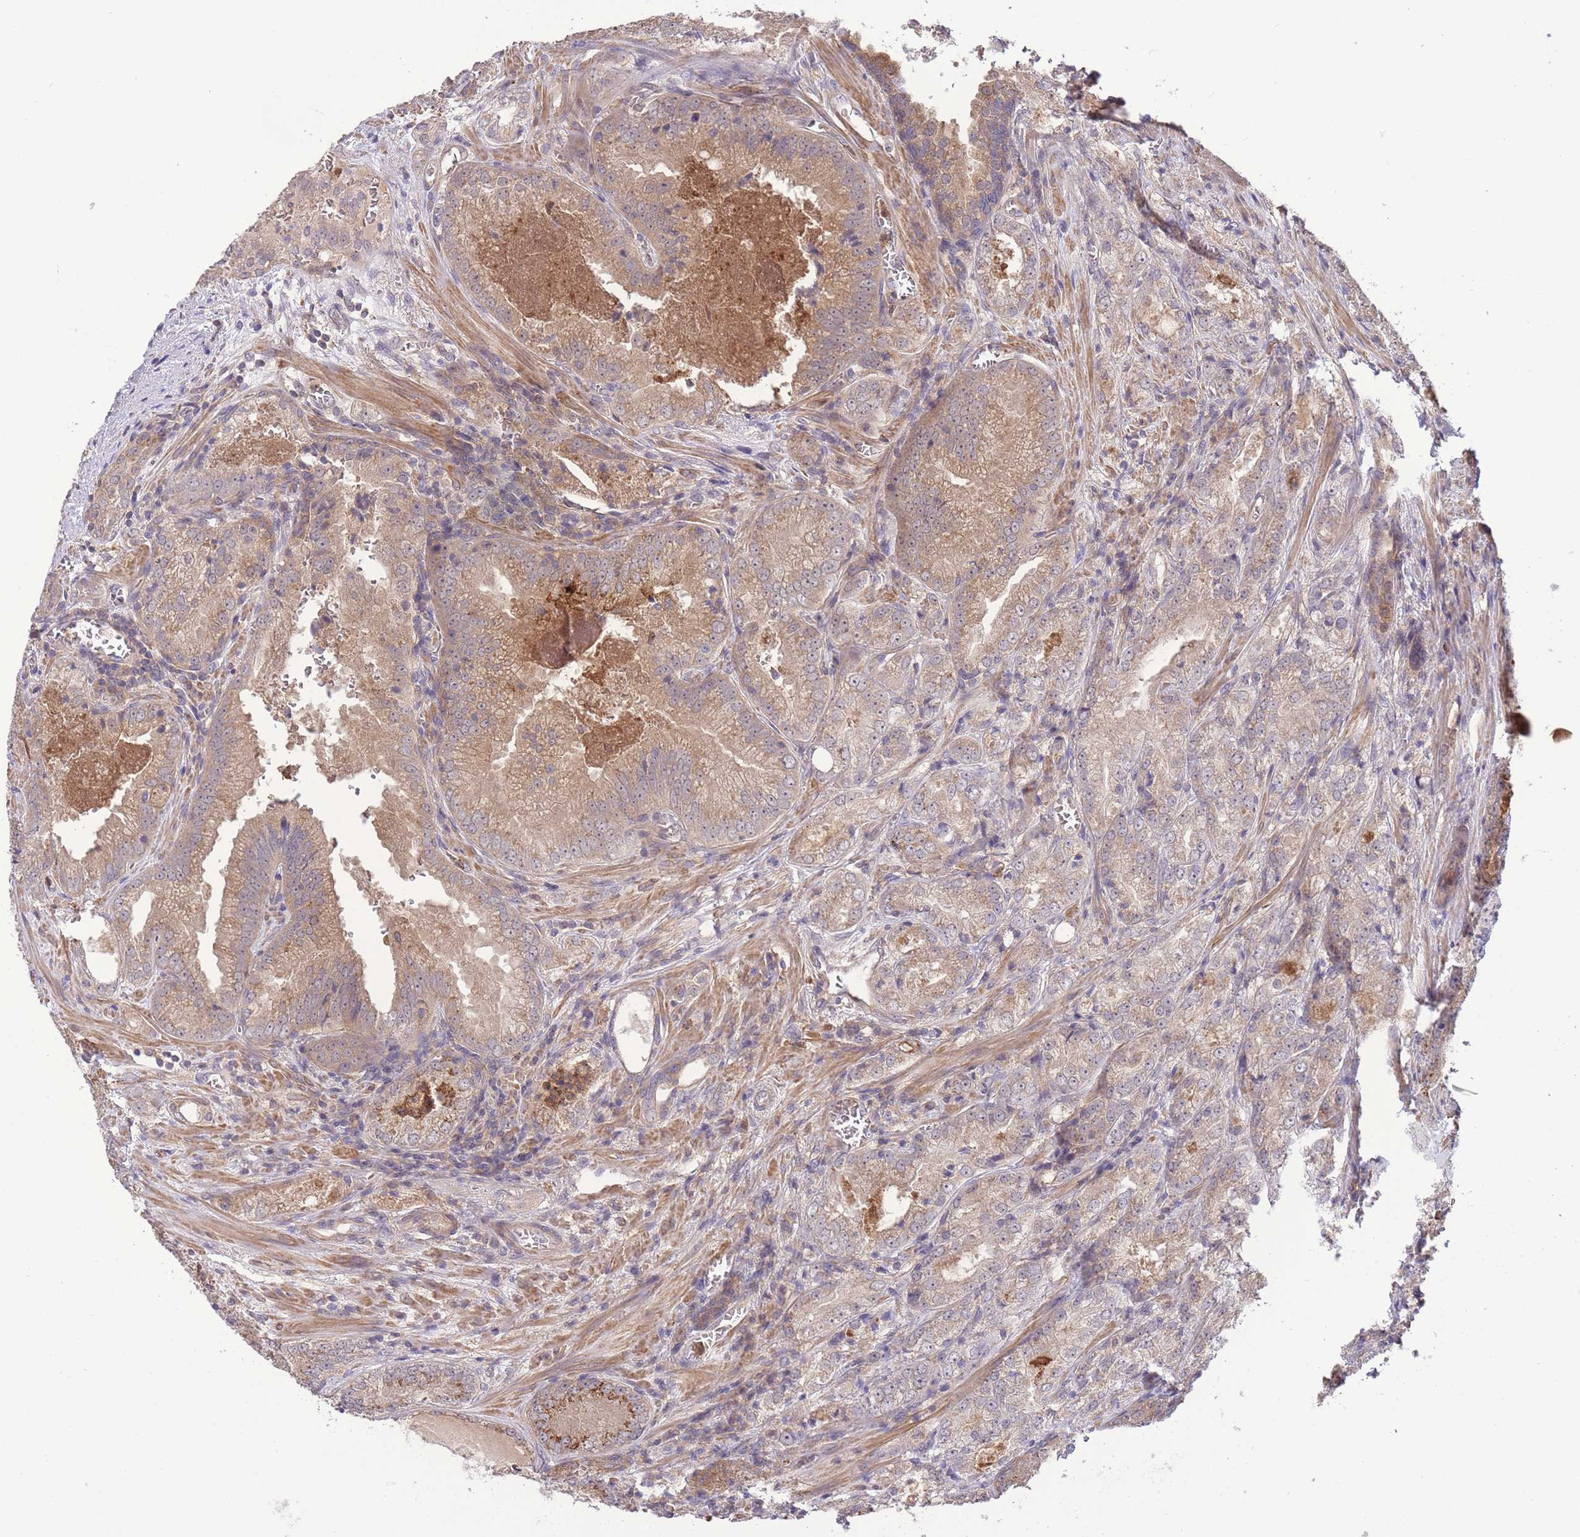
{"staining": {"intensity": "moderate", "quantity": "<25%", "location": "cytoplasmic/membranous"}, "tissue": "prostate cancer", "cell_type": "Tumor cells", "image_type": "cancer", "snomed": [{"axis": "morphology", "description": "Adenocarcinoma, High grade"}, {"axis": "topography", "description": "Prostate"}], "caption": "Human high-grade adenocarcinoma (prostate) stained with a protein marker demonstrates moderate staining in tumor cells.", "gene": "ZNF304", "patient": {"sex": "male", "age": 63}}